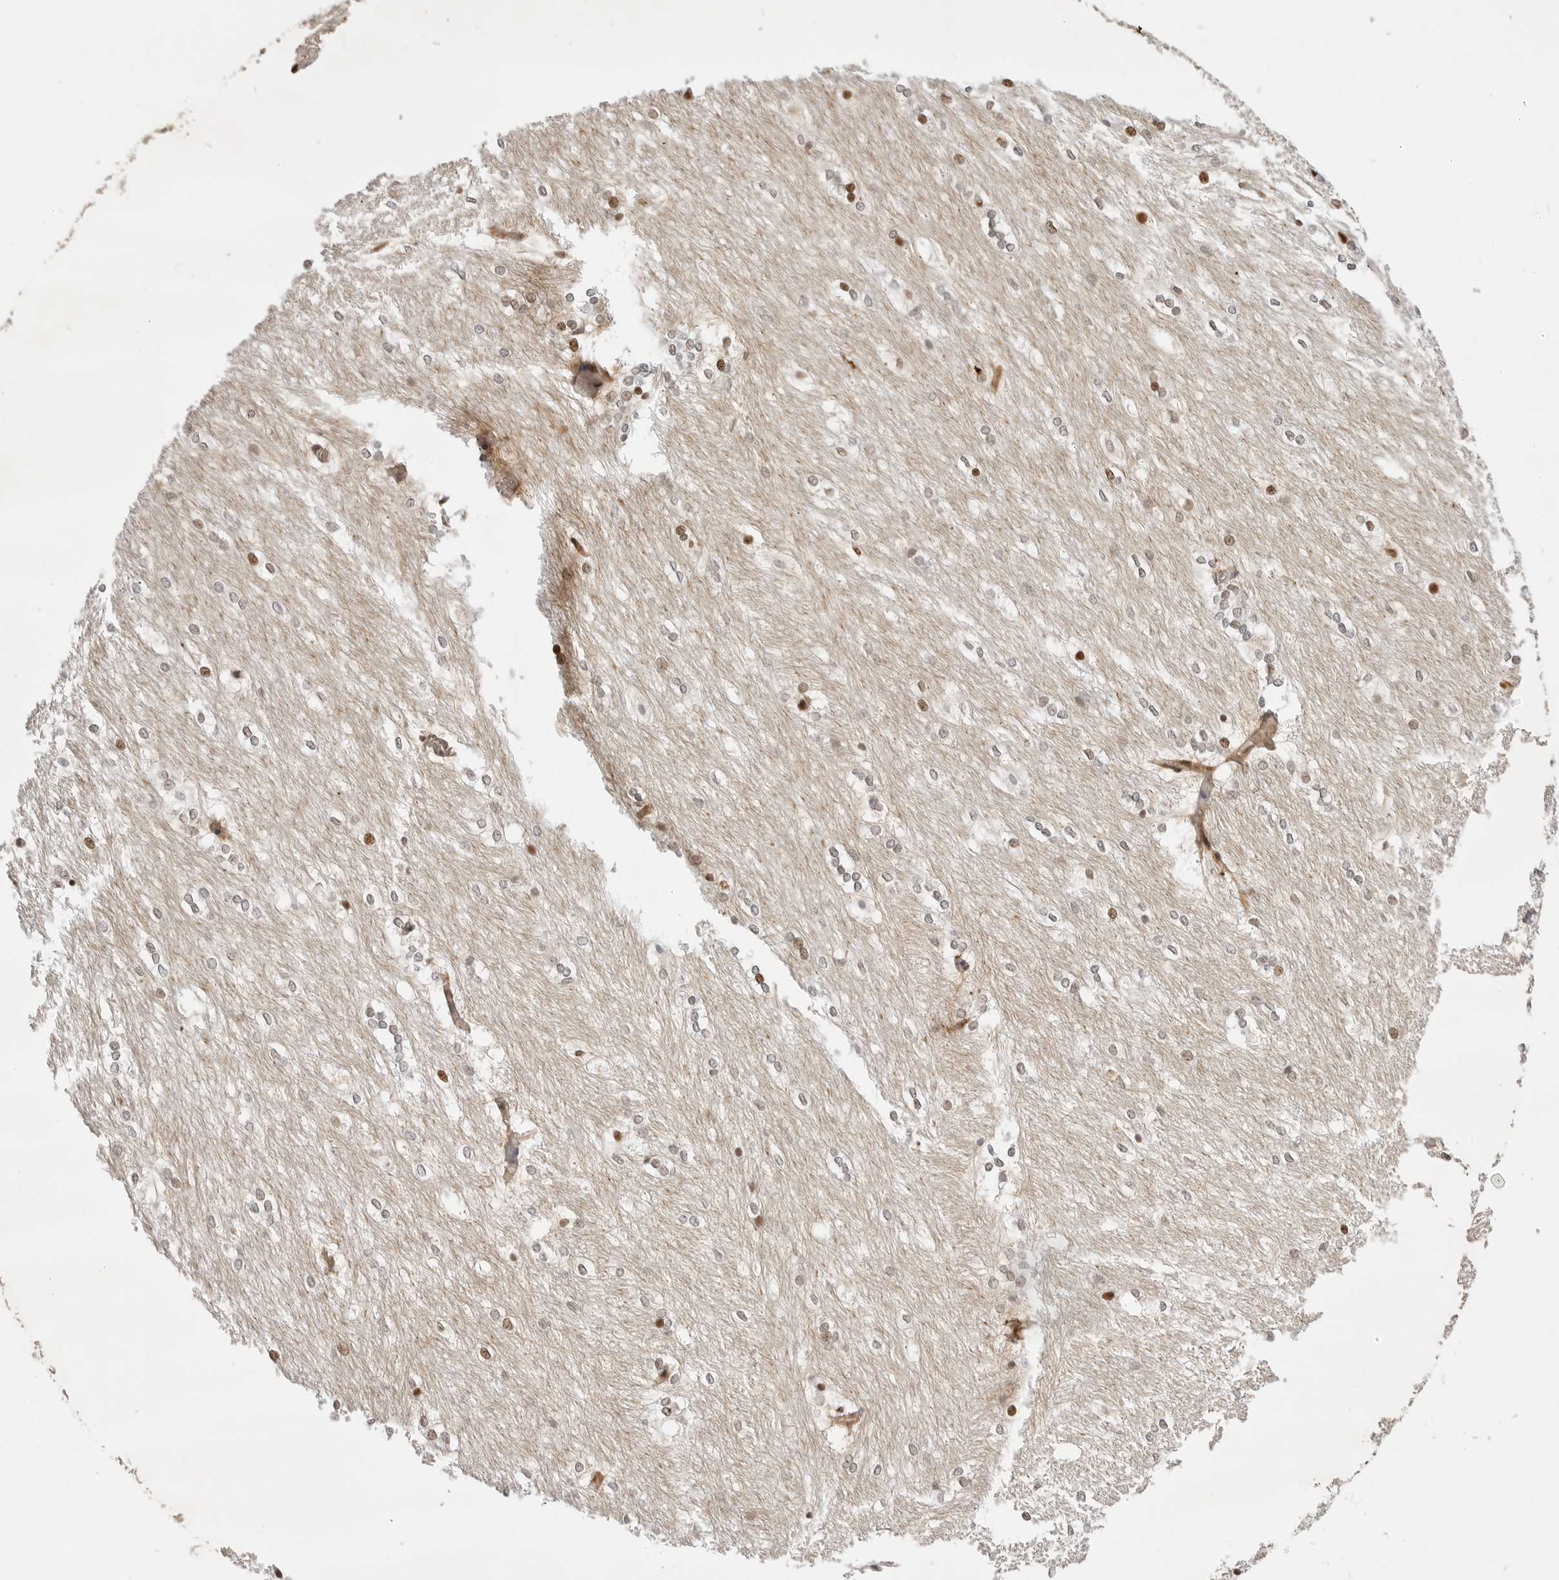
{"staining": {"intensity": "moderate", "quantity": ">75%", "location": "nuclear"}, "tissue": "caudate", "cell_type": "Glial cells", "image_type": "normal", "snomed": [{"axis": "morphology", "description": "Normal tissue, NOS"}, {"axis": "topography", "description": "Lateral ventricle wall"}], "caption": "Immunohistochemistry micrograph of unremarkable caudate: caudate stained using immunohistochemistry shows medium levels of moderate protein expression localized specifically in the nuclear of glial cells, appearing as a nuclear brown color.", "gene": "ZNF613", "patient": {"sex": "female", "age": 19}}